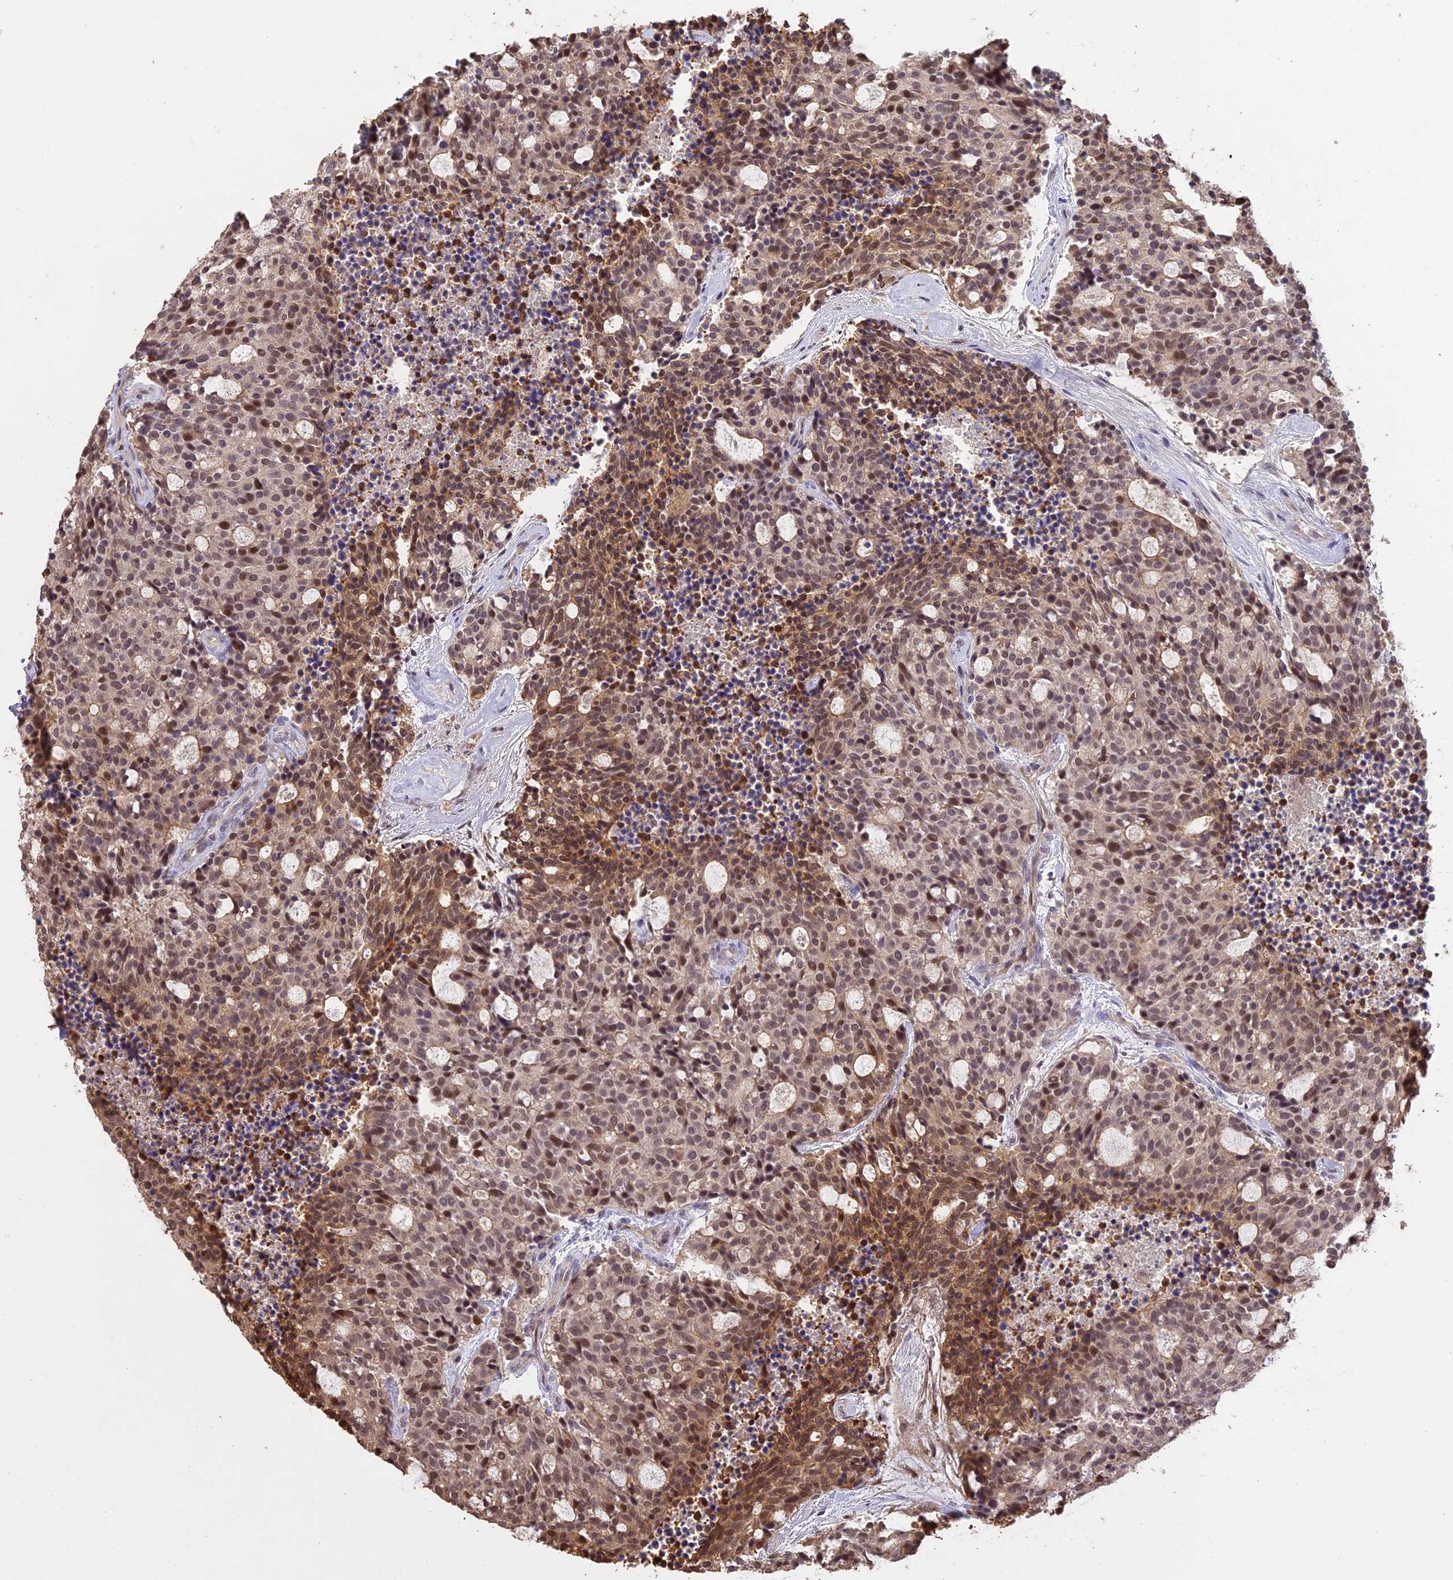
{"staining": {"intensity": "moderate", "quantity": ">75%", "location": "cytoplasmic/membranous,nuclear"}, "tissue": "carcinoid", "cell_type": "Tumor cells", "image_type": "cancer", "snomed": [{"axis": "morphology", "description": "Carcinoid, malignant, NOS"}, {"axis": "topography", "description": "Pancreas"}], "caption": "This image displays carcinoid (malignant) stained with immunohistochemistry (IHC) to label a protein in brown. The cytoplasmic/membranous and nuclear of tumor cells show moderate positivity for the protein. Nuclei are counter-stained blue.", "gene": "TIGD7", "patient": {"sex": "female", "age": 54}}